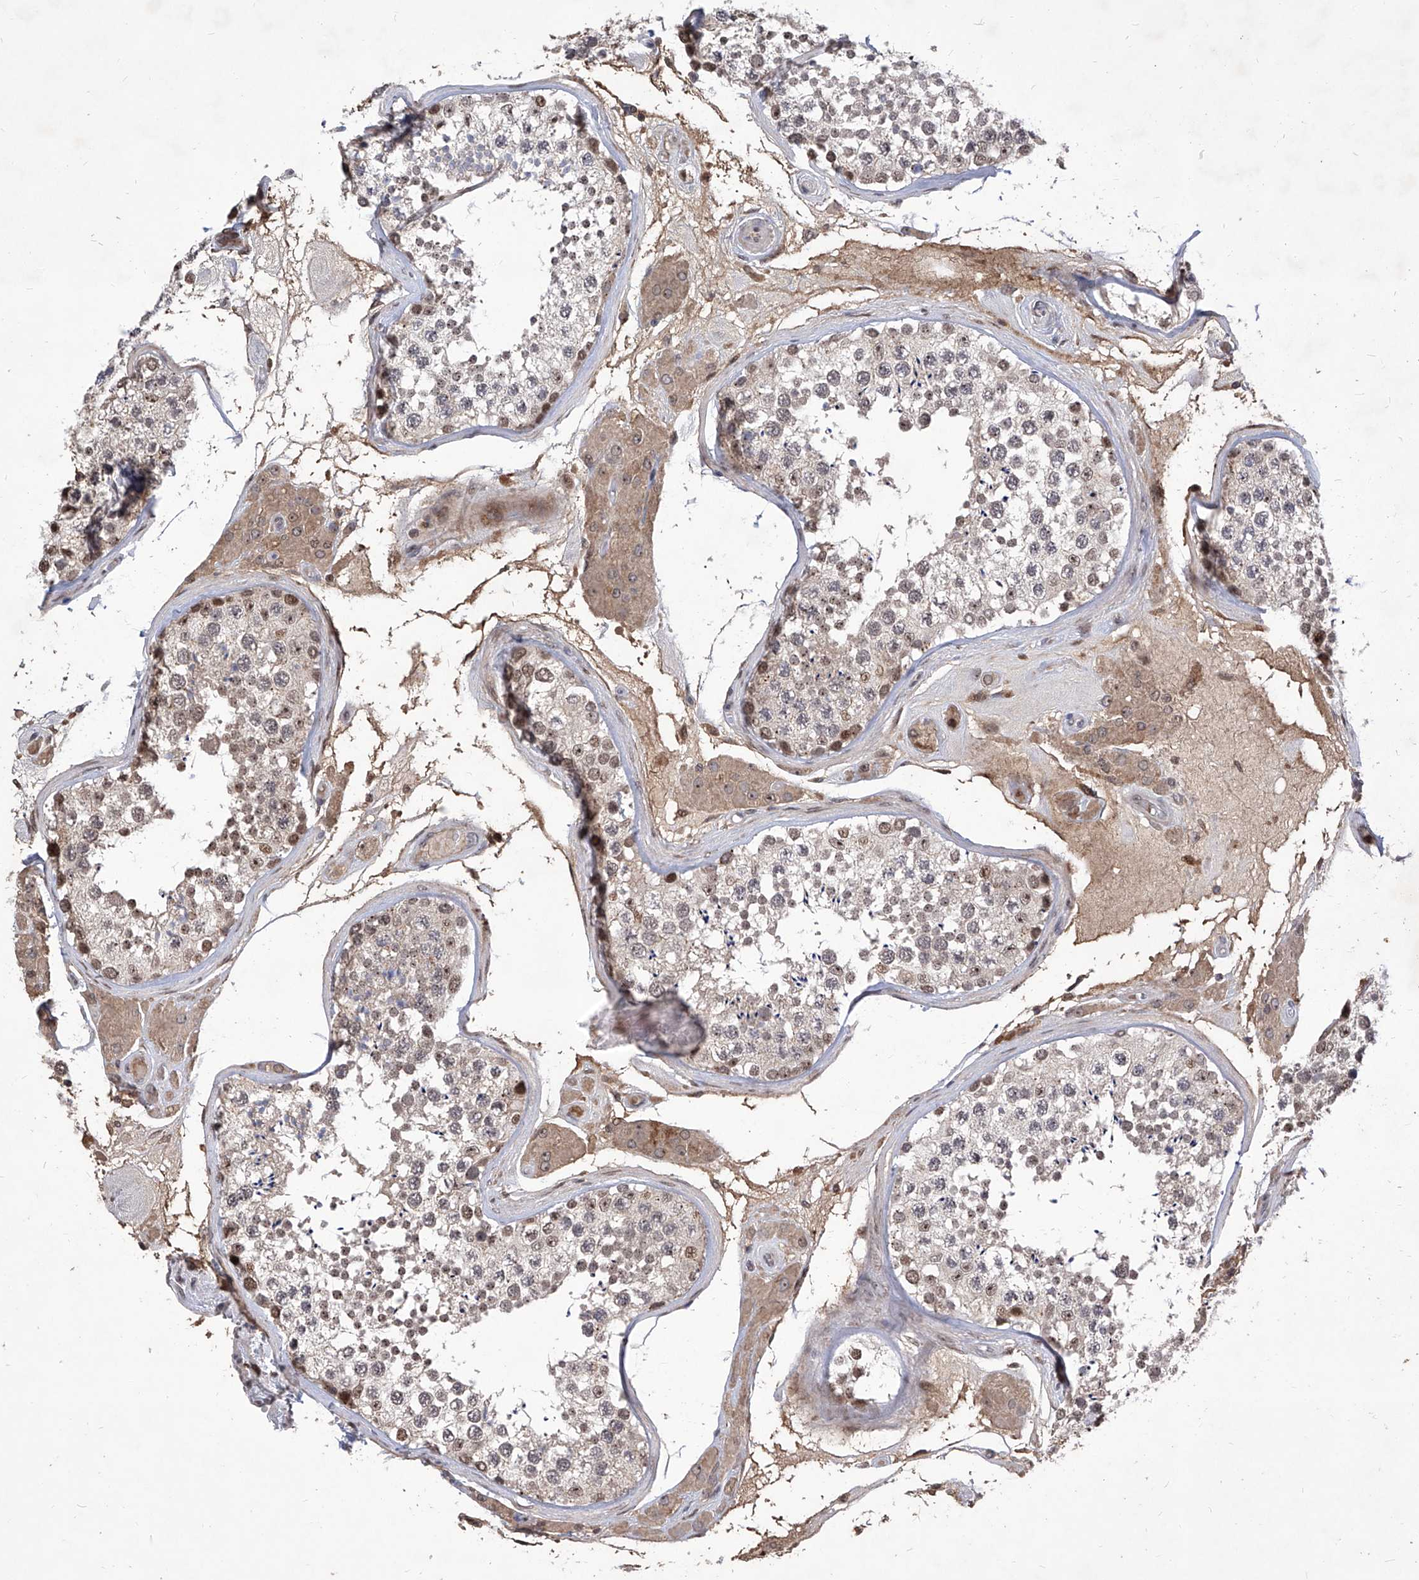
{"staining": {"intensity": "moderate", "quantity": "<25%", "location": "nuclear"}, "tissue": "testis", "cell_type": "Cells in seminiferous ducts", "image_type": "normal", "snomed": [{"axis": "morphology", "description": "Normal tissue, NOS"}, {"axis": "topography", "description": "Testis"}], "caption": "Cells in seminiferous ducts display moderate nuclear staining in approximately <25% of cells in benign testis.", "gene": "LGR4", "patient": {"sex": "male", "age": 46}}